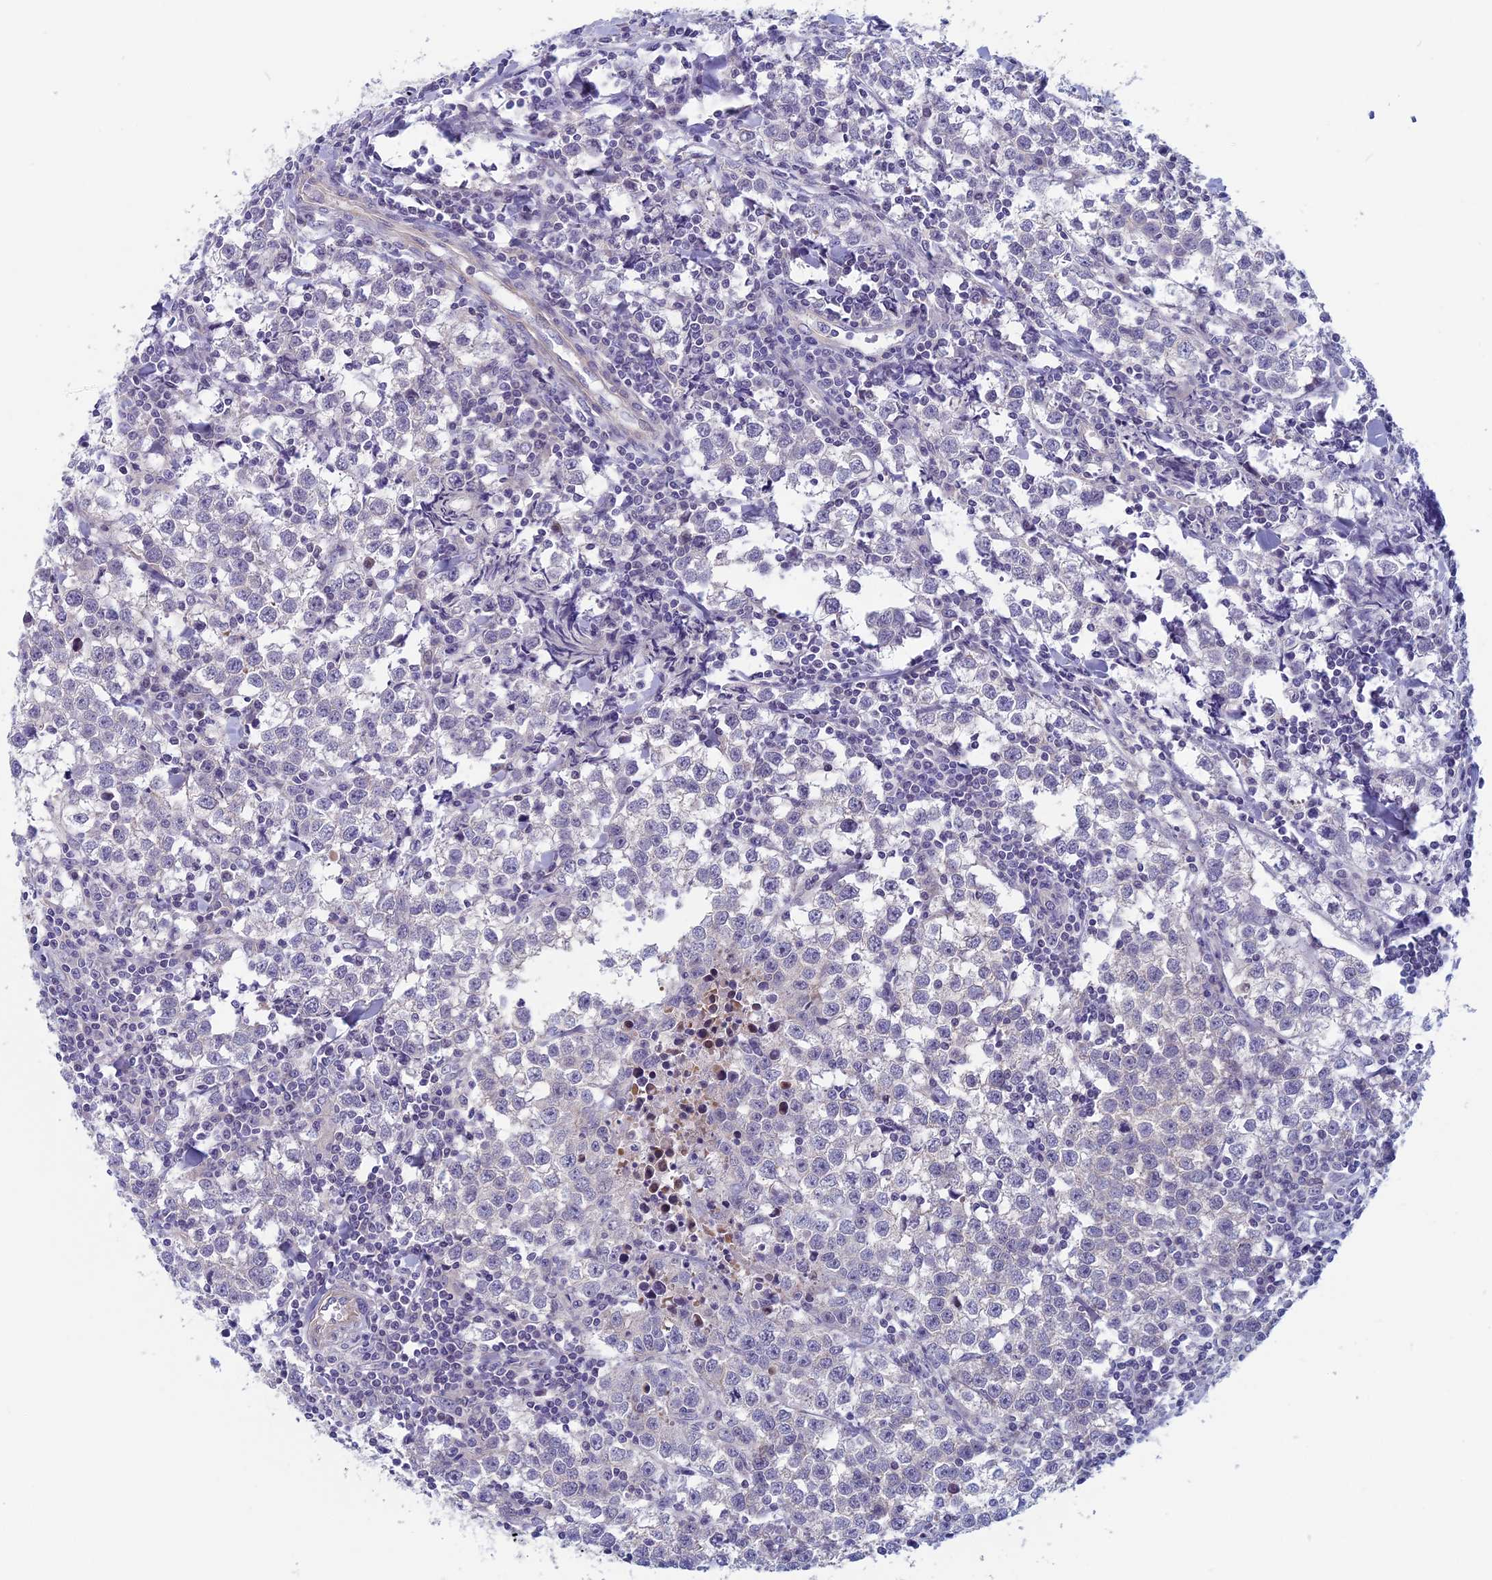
{"staining": {"intensity": "negative", "quantity": "none", "location": "none"}, "tissue": "testis cancer", "cell_type": "Tumor cells", "image_type": "cancer", "snomed": [{"axis": "morphology", "description": "Seminoma, NOS"}, {"axis": "morphology", "description": "Carcinoma, Embryonal, NOS"}, {"axis": "topography", "description": "Testis"}], "caption": "Histopathology image shows no protein expression in tumor cells of seminoma (testis) tissue.", "gene": "CNOT6L", "patient": {"sex": "male", "age": 36}}